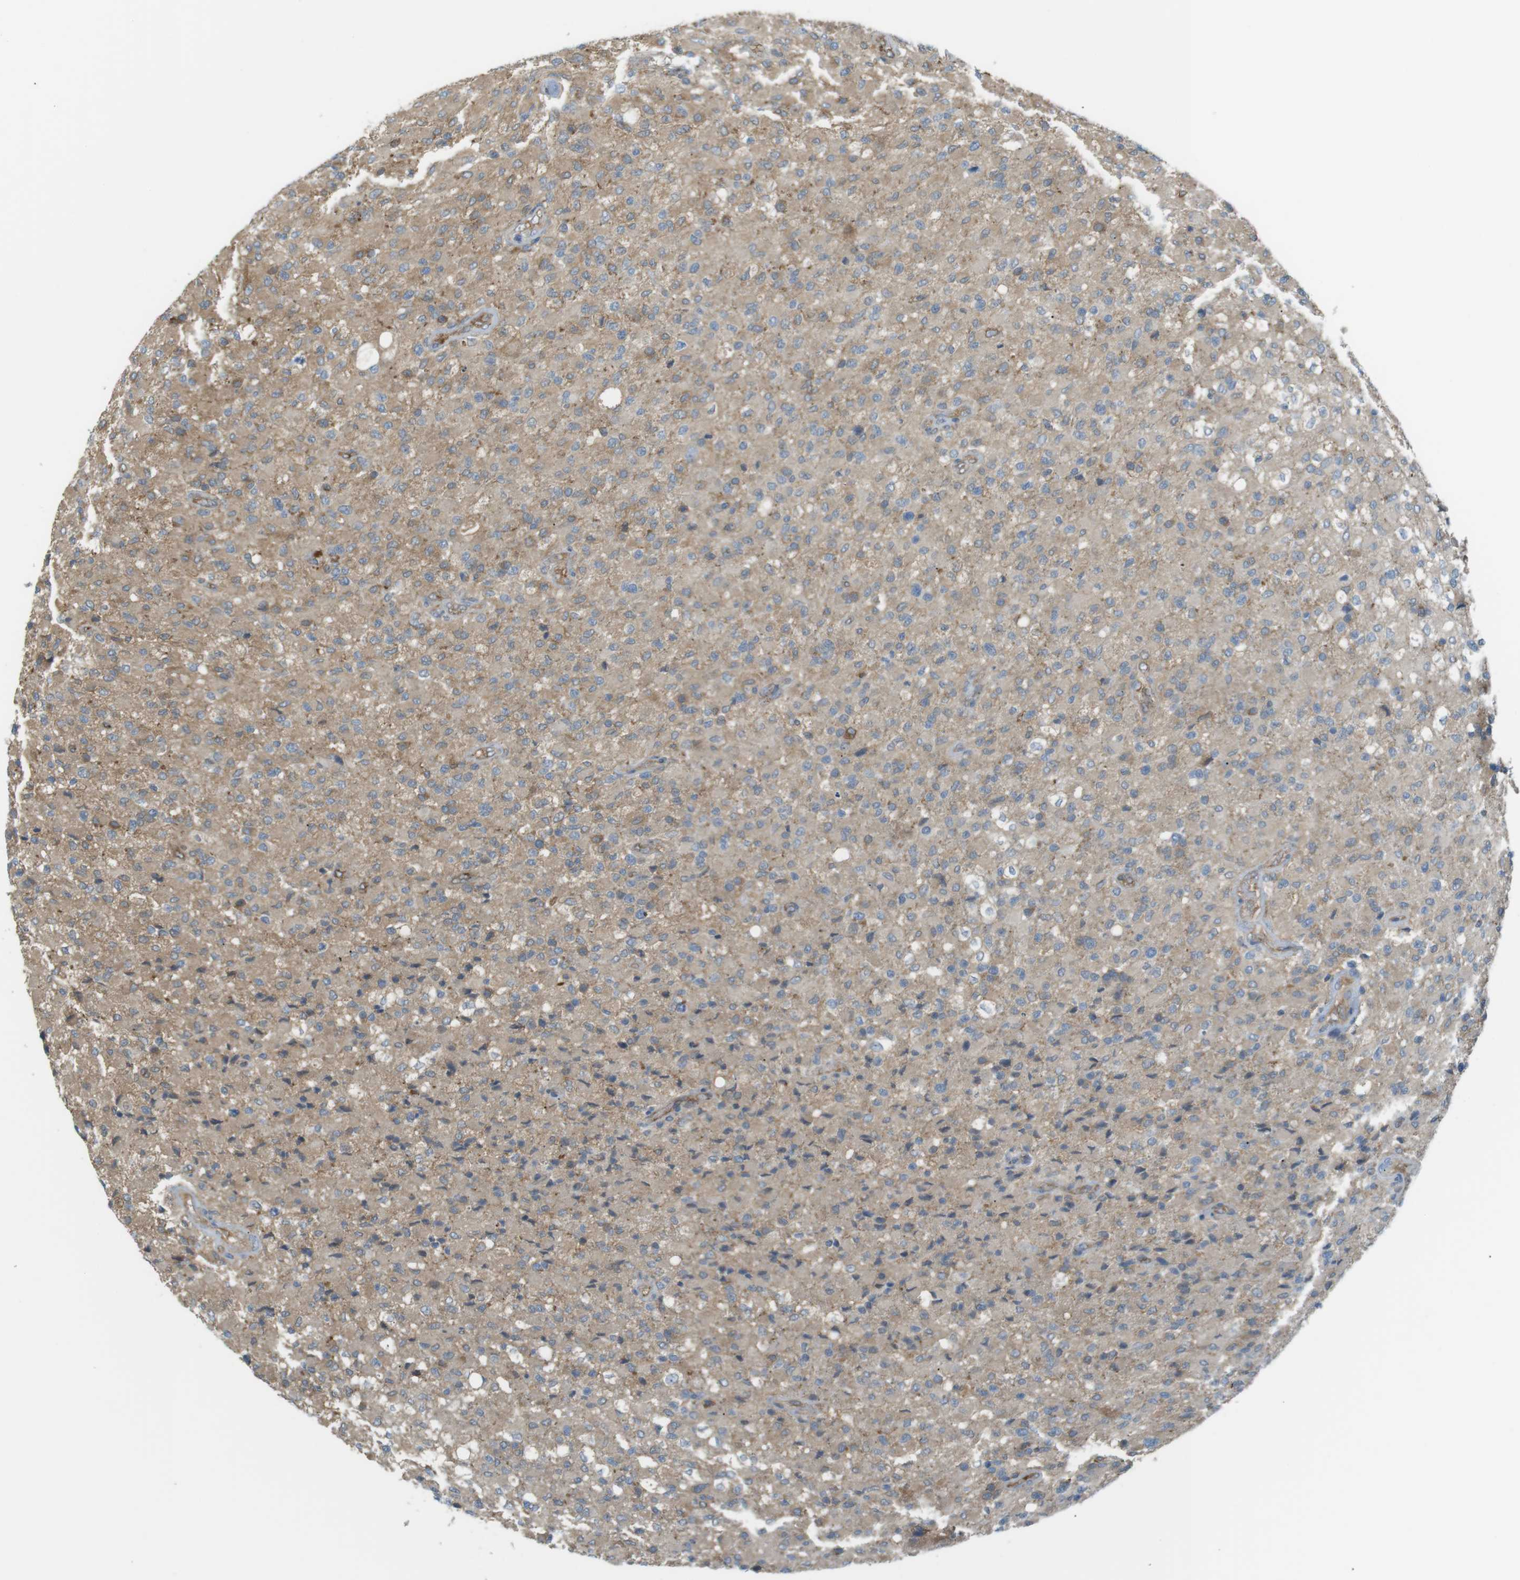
{"staining": {"intensity": "weak", "quantity": "25%-75%", "location": "cytoplasmic/membranous"}, "tissue": "glioma", "cell_type": "Tumor cells", "image_type": "cancer", "snomed": [{"axis": "morphology", "description": "Glioma, malignant, High grade"}, {"axis": "topography", "description": "Brain"}], "caption": "Immunohistochemical staining of glioma exhibits weak cytoplasmic/membranous protein expression in about 25%-75% of tumor cells. Ihc stains the protein in brown and the nuclei are stained blue.", "gene": "PEPD", "patient": {"sex": "male", "age": 71}}